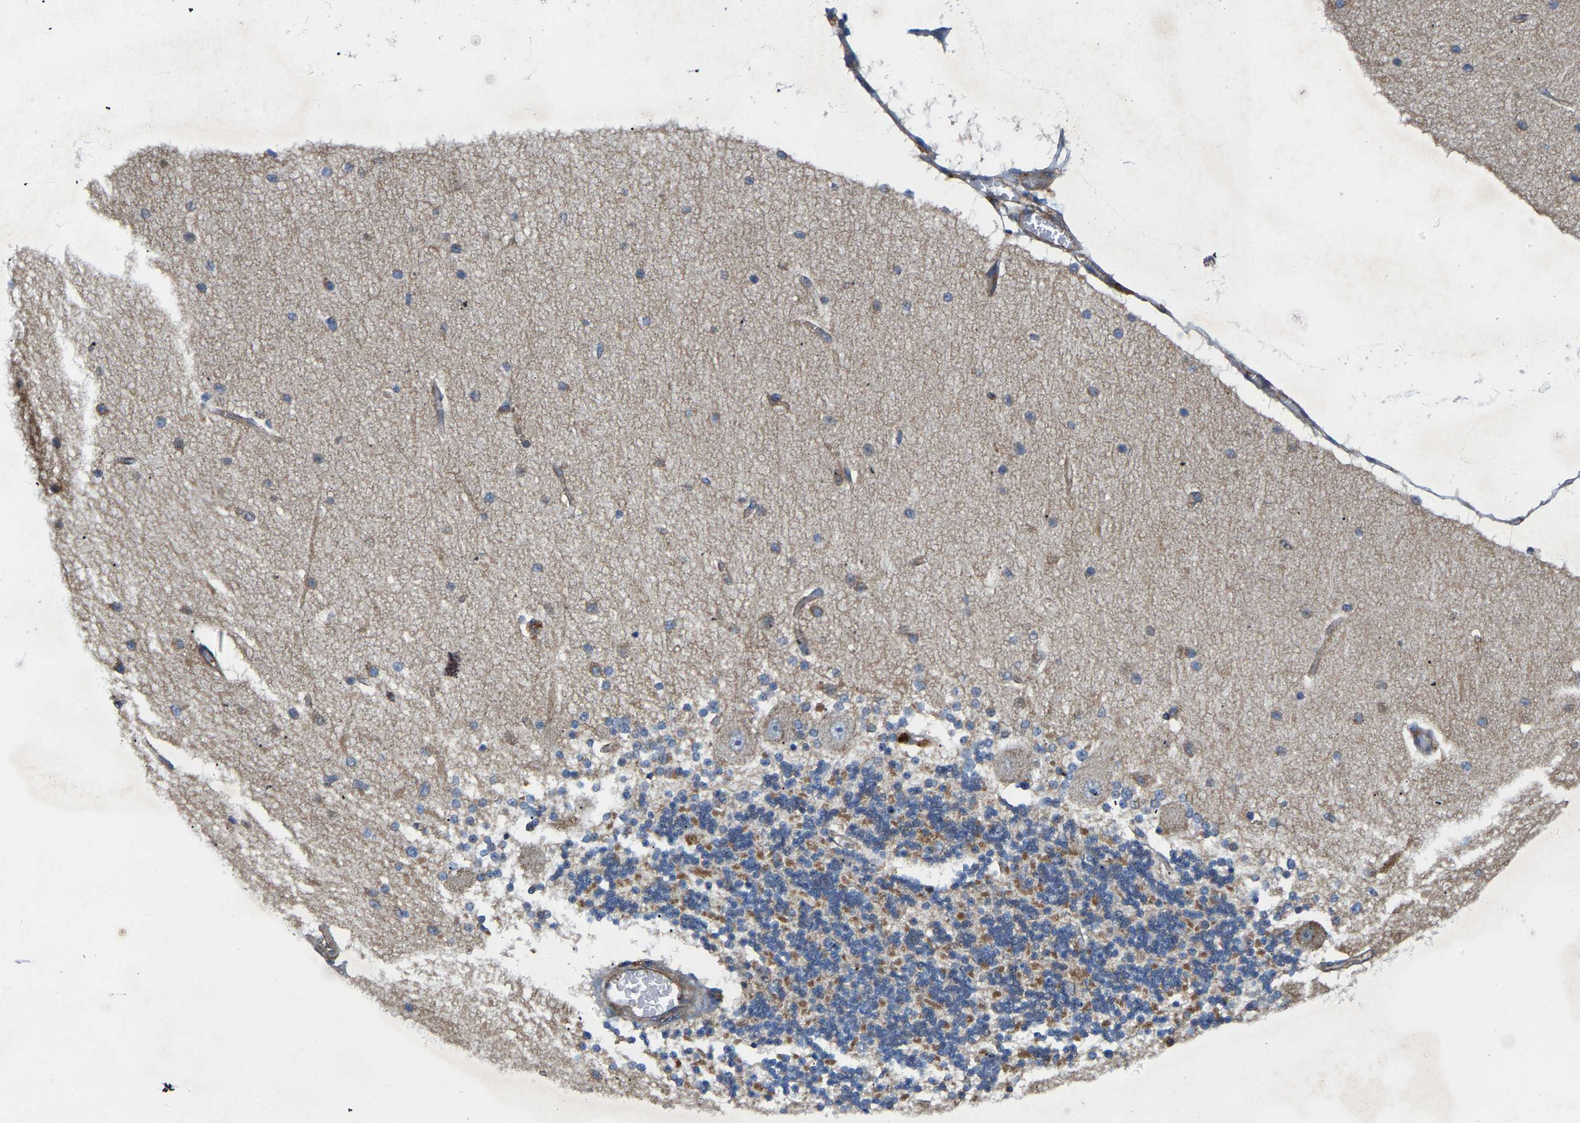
{"staining": {"intensity": "moderate", "quantity": "25%-75%", "location": "cytoplasmic/membranous"}, "tissue": "cerebellum", "cell_type": "Cells in granular layer", "image_type": "normal", "snomed": [{"axis": "morphology", "description": "Normal tissue, NOS"}, {"axis": "topography", "description": "Cerebellum"}], "caption": "Protein staining exhibits moderate cytoplasmic/membranous staining in about 25%-75% of cells in granular layer in benign cerebellum. (DAB IHC, brown staining for protein, blue staining for nuclei).", "gene": "TOR1B", "patient": {"sex": "female", "age": 54}}